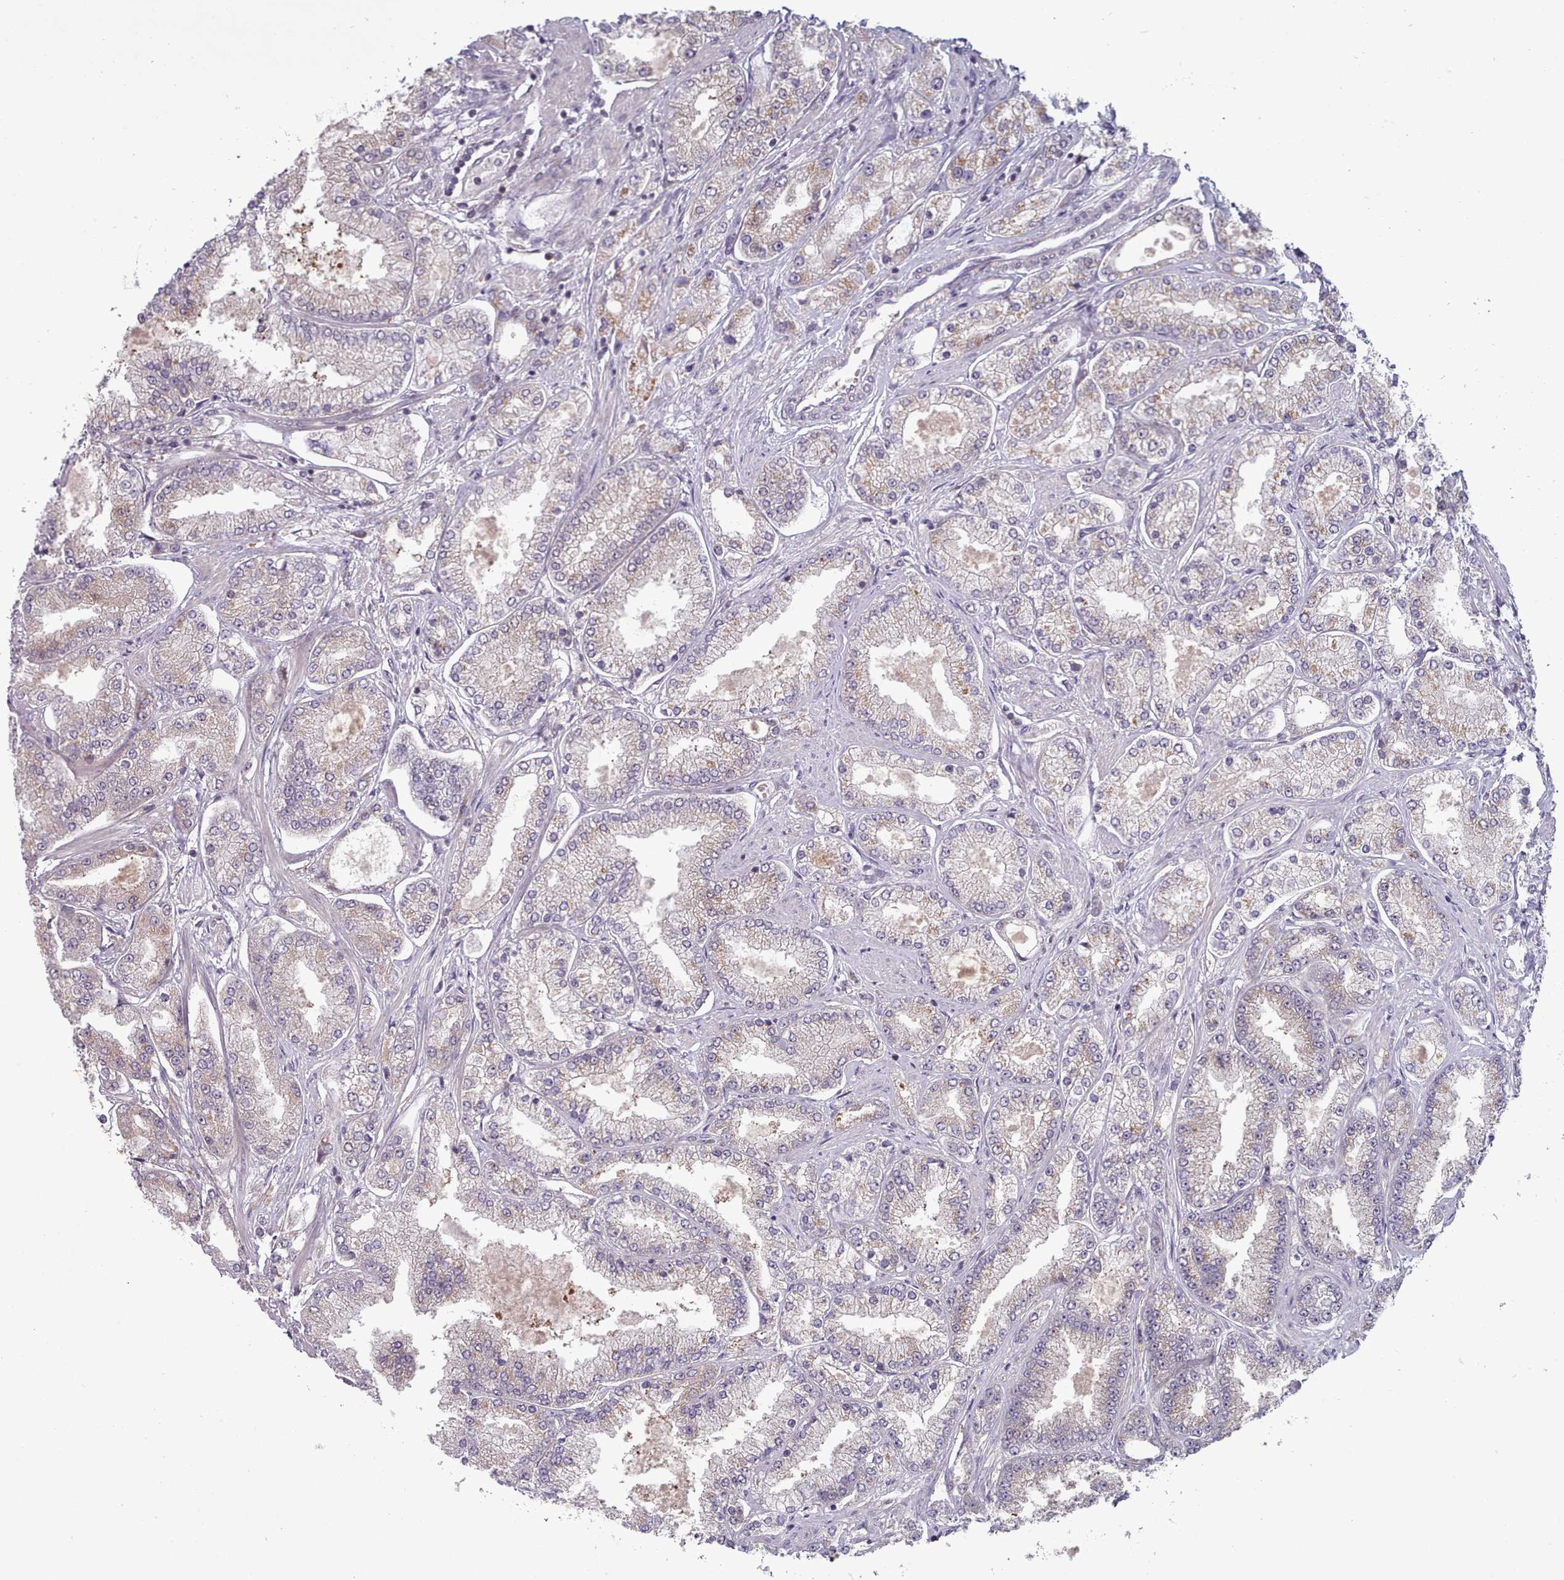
{"staining": {"intensity": "weak", "quantity": "<25%", "location": "cytoplasmic/membranous"}, "tissue": "prostate cancer", "cell_type": "Tumor cells", "image_type": "cancer", "snomed": [{"axis": "morphology", "description": "Adenocarcinoma, High grade"}, {"axis": "topography", "description": "Prostate"}], "caption": "A high-resolution photomicrograph shows immunohistochemistry (IHC) staining of prostate cancer (high-grade adenocarcinoma), which shows no significant positivity in tumor cells.", "gene": "CLNS1A", "patient": {"sex": "male", "age": 69}}